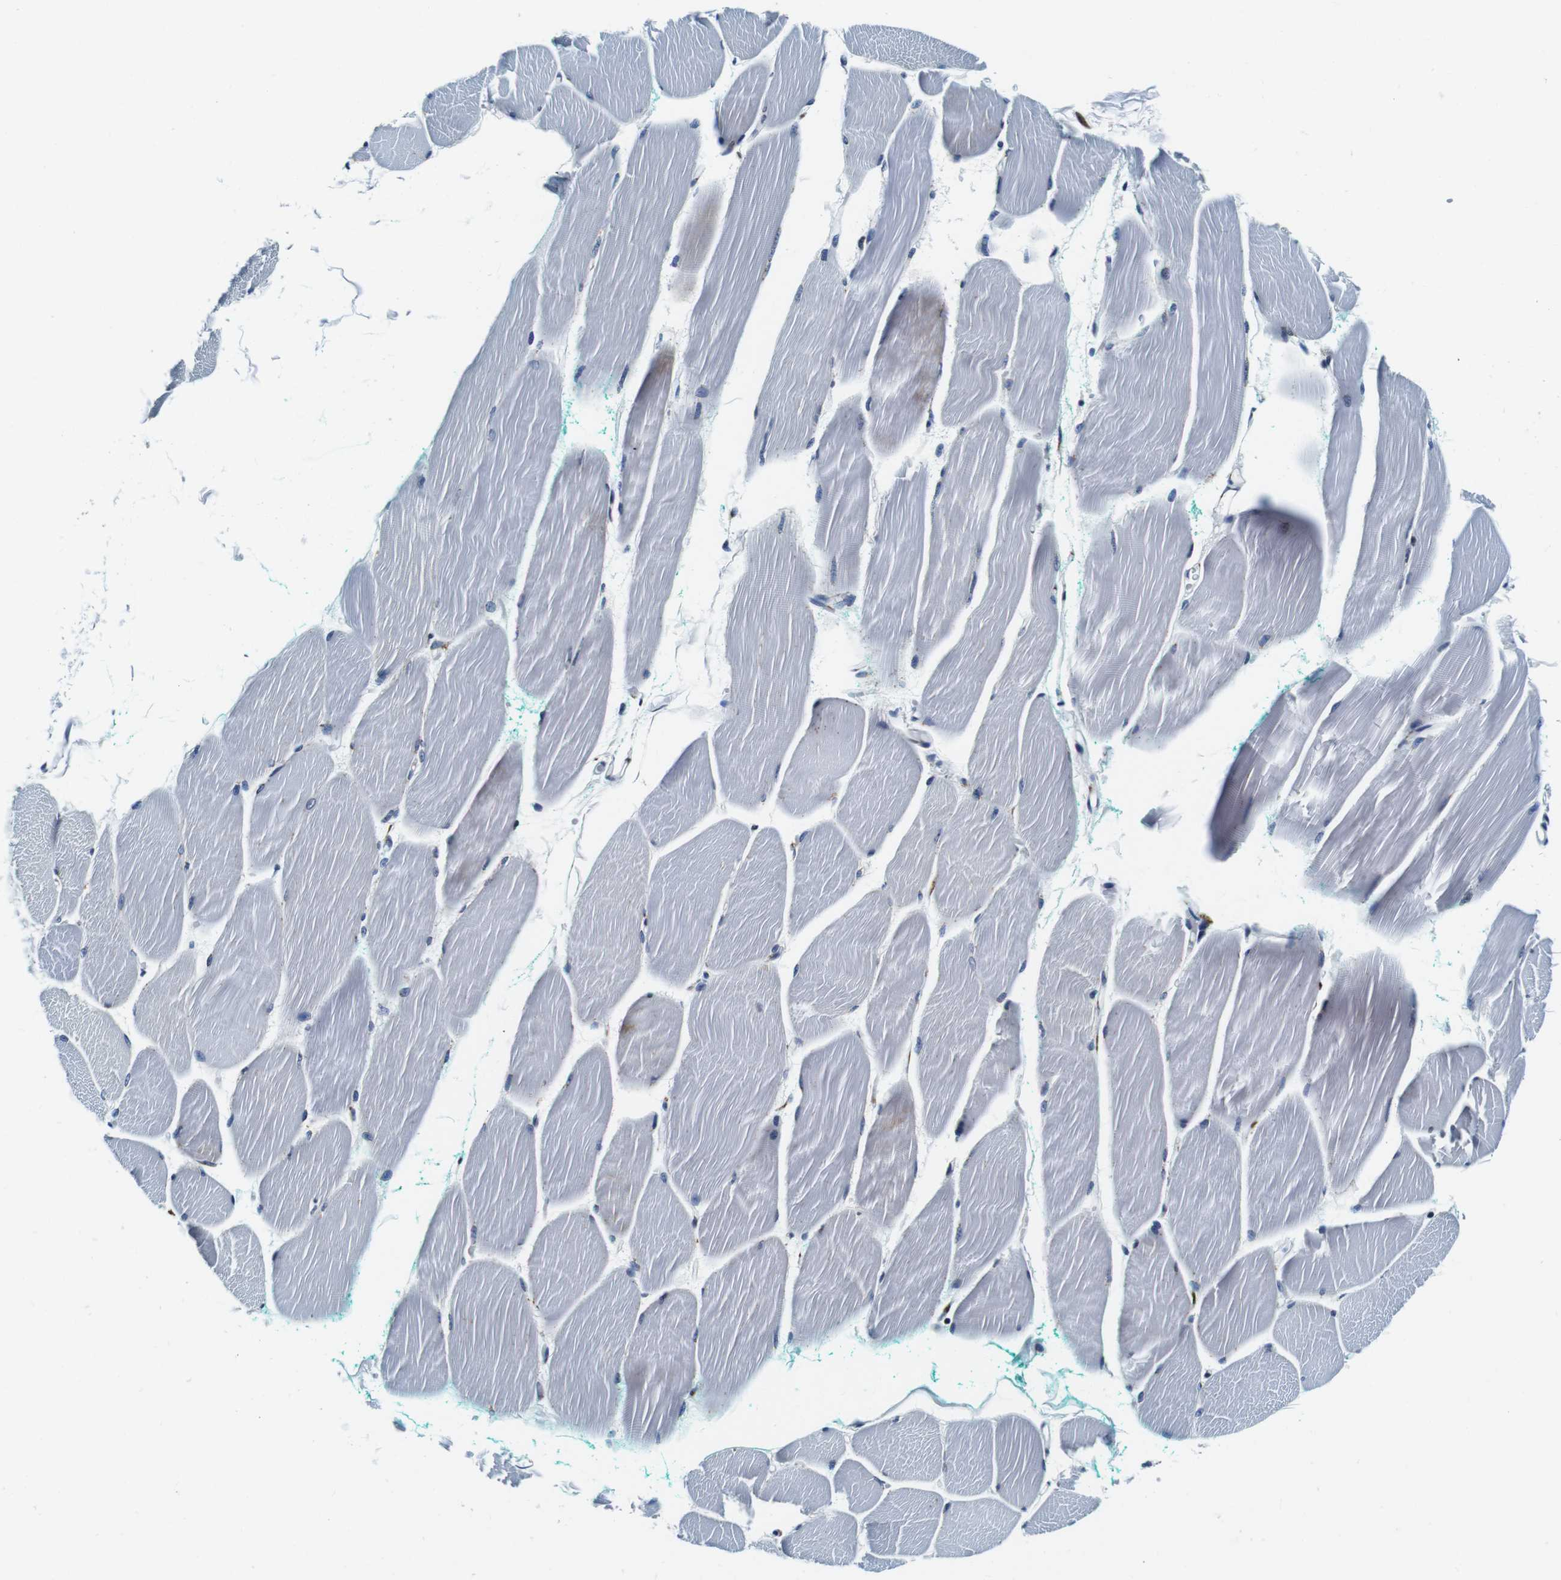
{"staining": {"intensity": "weak", "quantity": "<25%", "location": "cytoplasmic/membranous"}, "tissue": "skeletal muscle", "cell_type": "Myocytes", "image_type": "normal", "snomed": [{"axis": "morphology", "description": "Normal tissue, NOS"}, {"axis": "morphology", "description": "Squamous cell carcinoma, NOS"}, {"axis": "topography", "description": "Skeletal muscle"}], "caption": "A high-resolution histopathology image shows immunohistochemistry (IHC) staining of normal skeletal muscle, which displays no significant staining in myocytes. Nuclei are stained in blue.", "gene": "FAR2", "patient": {"sex": "male", "age": 51}}